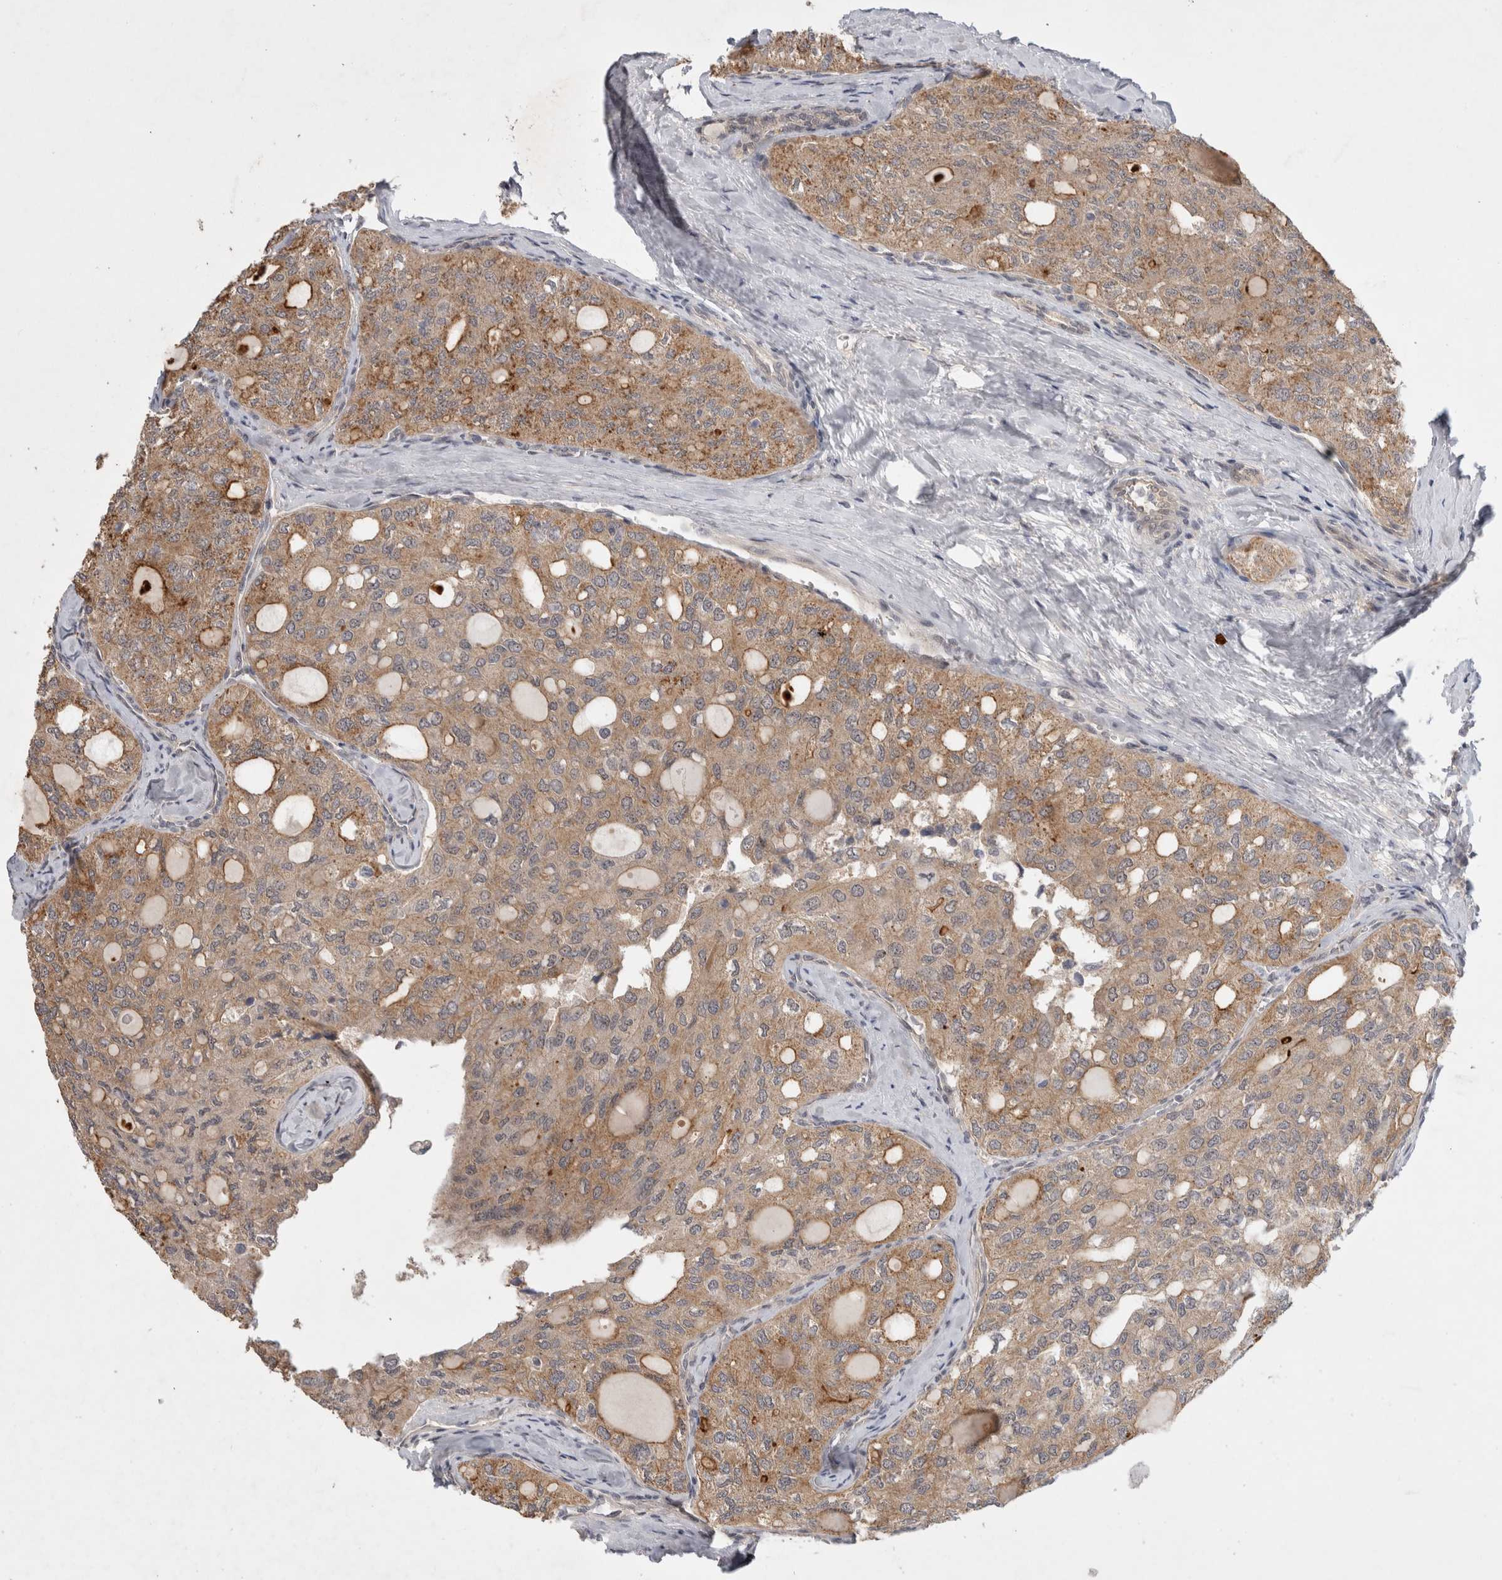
{"staining": {"intensity": "moderate", "quantity": ">75%", "location": "cytoplasmic/membranous"}, "tissue": "thyroid cancer", "cell_type": "Tumor cells", "image_type": "cancer", "snomed": [{"axis": "morphology", "description": "Follicular adenoma carcinoma, NOS"}, {"axis": "topography", "description": "Thyroid gland"}], "caption": "Follicular adenoma carcinoma (thyroid) tissue exhibits moderate cytoplasmic/membranous expression in approximately >75% of tumor cells, visualized by immunohistochemistry. (IHC, brightfield microscopy, high magnification).", "gene": "CERS3", "patient": {"sex": "male", "age": 75}}